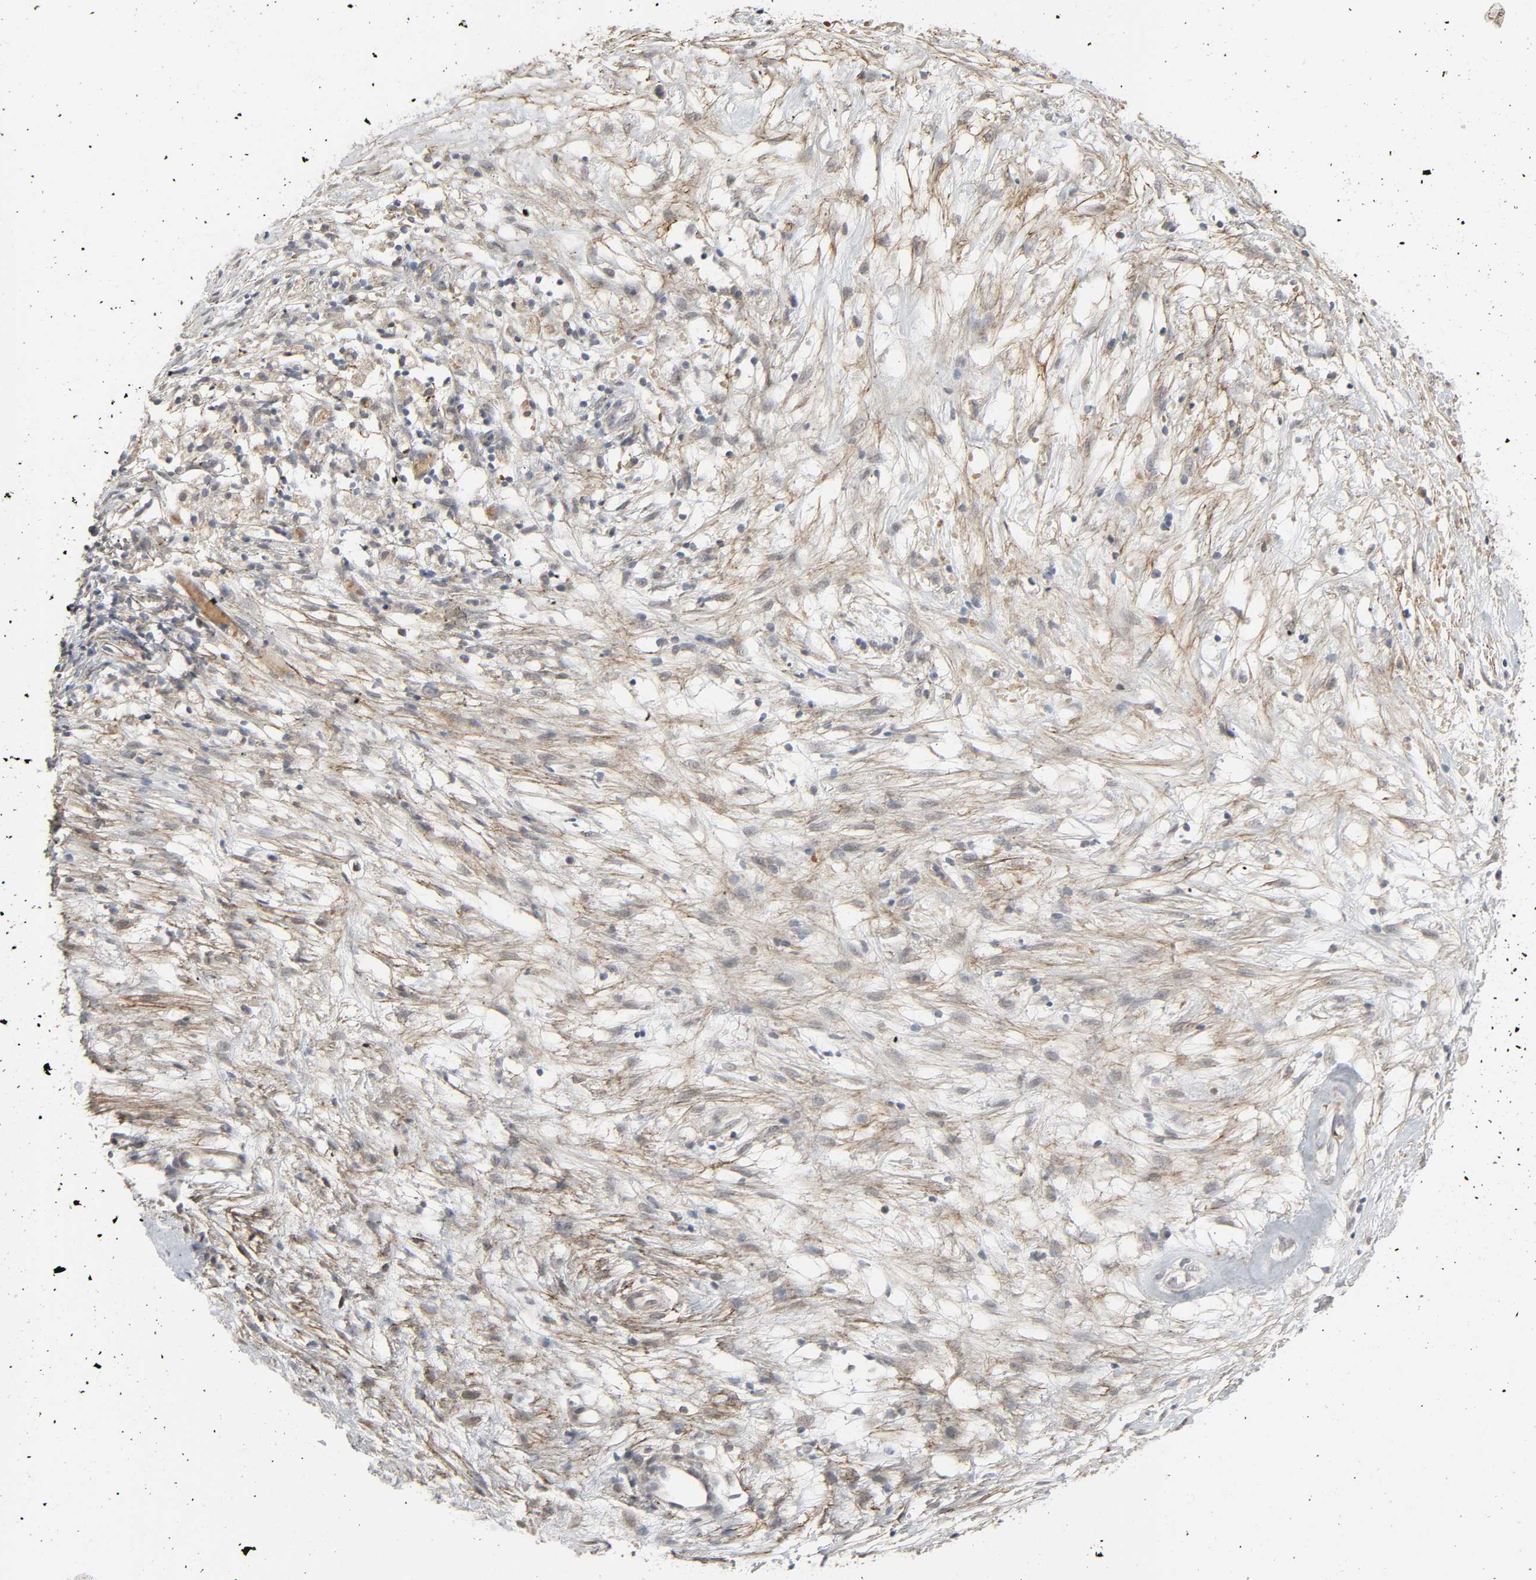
{"staining": {"intensity": "negative", "quantity": "none", "location": "none"}, "tissue": "ovarian cancer", "cell_type": "Tumor cells", "image_type": "cancer", "snomed": [{"axis": "morphology", "description": "Carcinoma, endometroid"}, {"axis": "topography", "description": "Ovary"}], "caption": "Immunohistochemical staining of ovarian cancer (endometroid carcinoma) demonstrates no significant positivity in tumor cells.", "gene": "ZNF222", "patient": {"sex": "female", "age": 42}}